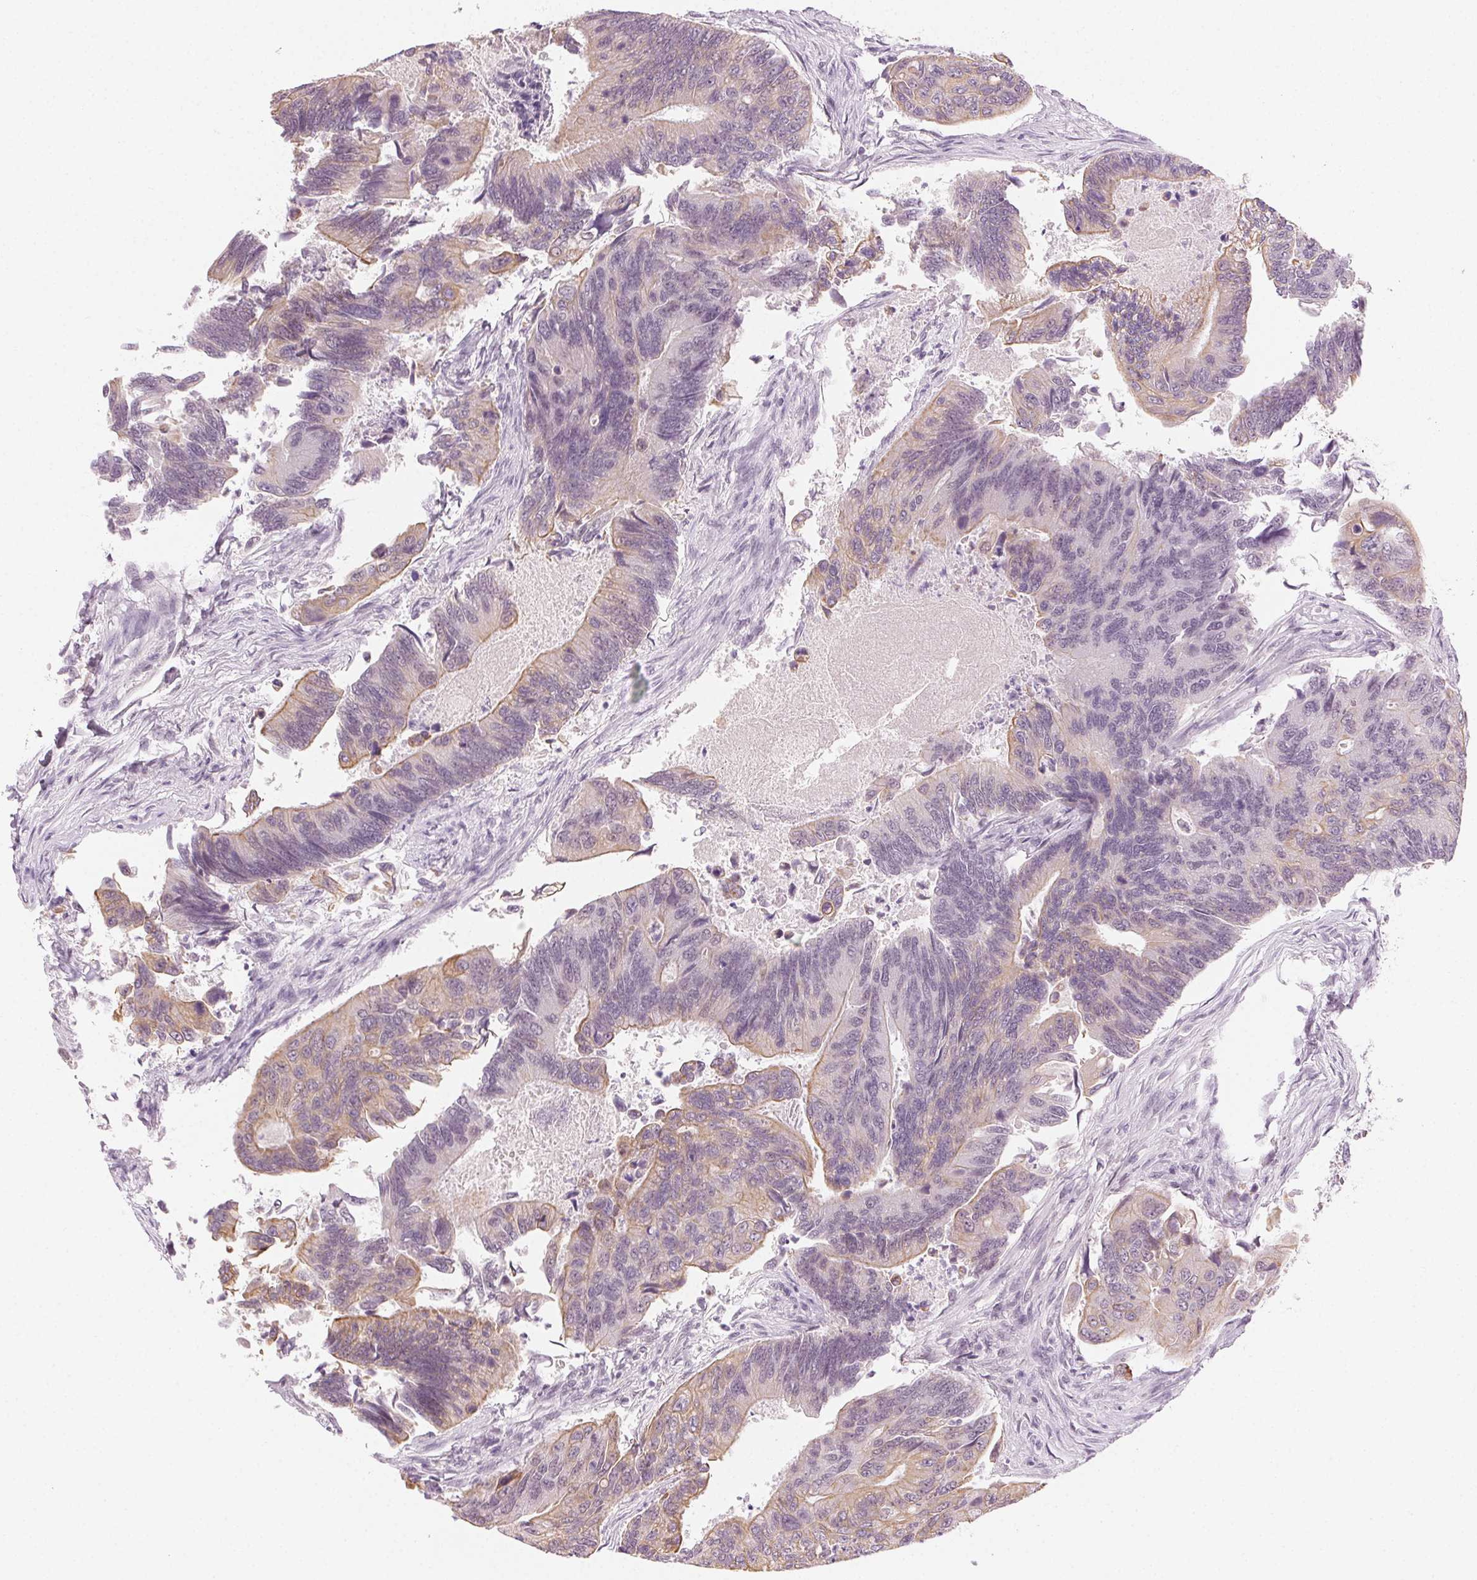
{"staining": {"intensity": "weak", "quantity": "25%-75%", "location": "cytoplasmic/membranous"}, "tissue": "colorectal cancer", "cell_type": "Tumor cells", "image_type": "cancer", "snomed": [{"axis": "morphology", "description": "Adenocarcinoma, NOS"}, {"axis": "topography", "description": "Colon"}], "caption": "Immunohistochemical staining of human colorectal cancer (adenocarcinoma) reveals low levels of weak cytoplasmic/membranous protein staining in approximately 25%-75% of tumor cells.", "gene": "AIF1L", "patient": {"sex": "female", "age": 67}}